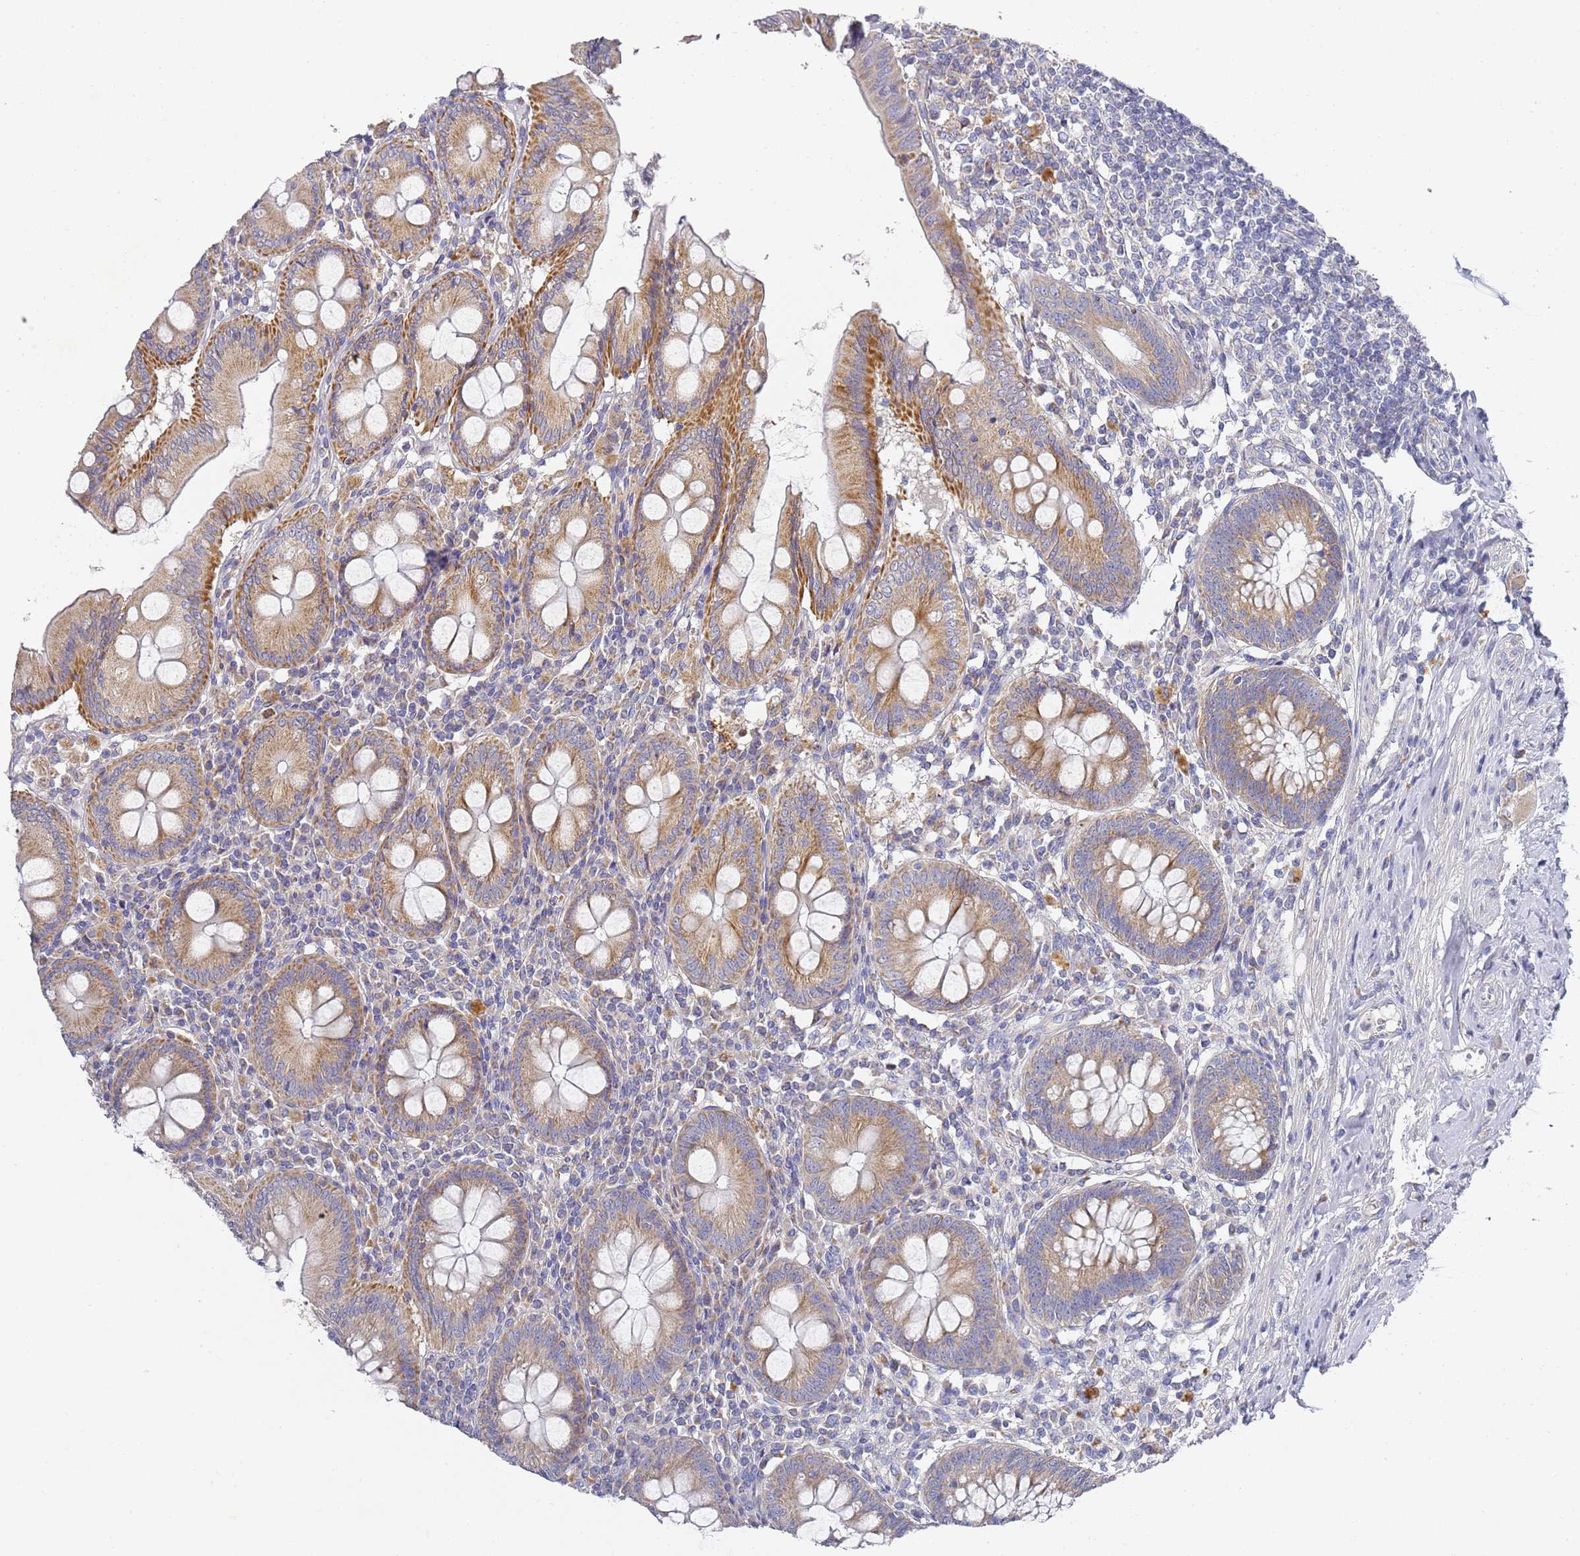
{"staining": {"intensity": "moderate", "quantity": ">75%", "location": "cytoplasmic/membranous"}, "tissue": "appendix", "cell_type": "Glandular cells", "image_type": "normal", "snomed": [{"axis": "morphology", "description": "Normal tissue, NOS"}, {"axis": "topography", "description": "Appendix"}], "caption": "The micrograph shows immunohistochemical staining of benign appendix. There is moderate cytoplasmic/membranous expression is present in approximately >75% of glandular cells.", "gene": "NPEPPS", "patient": {"sex": "female", "age": 54}}